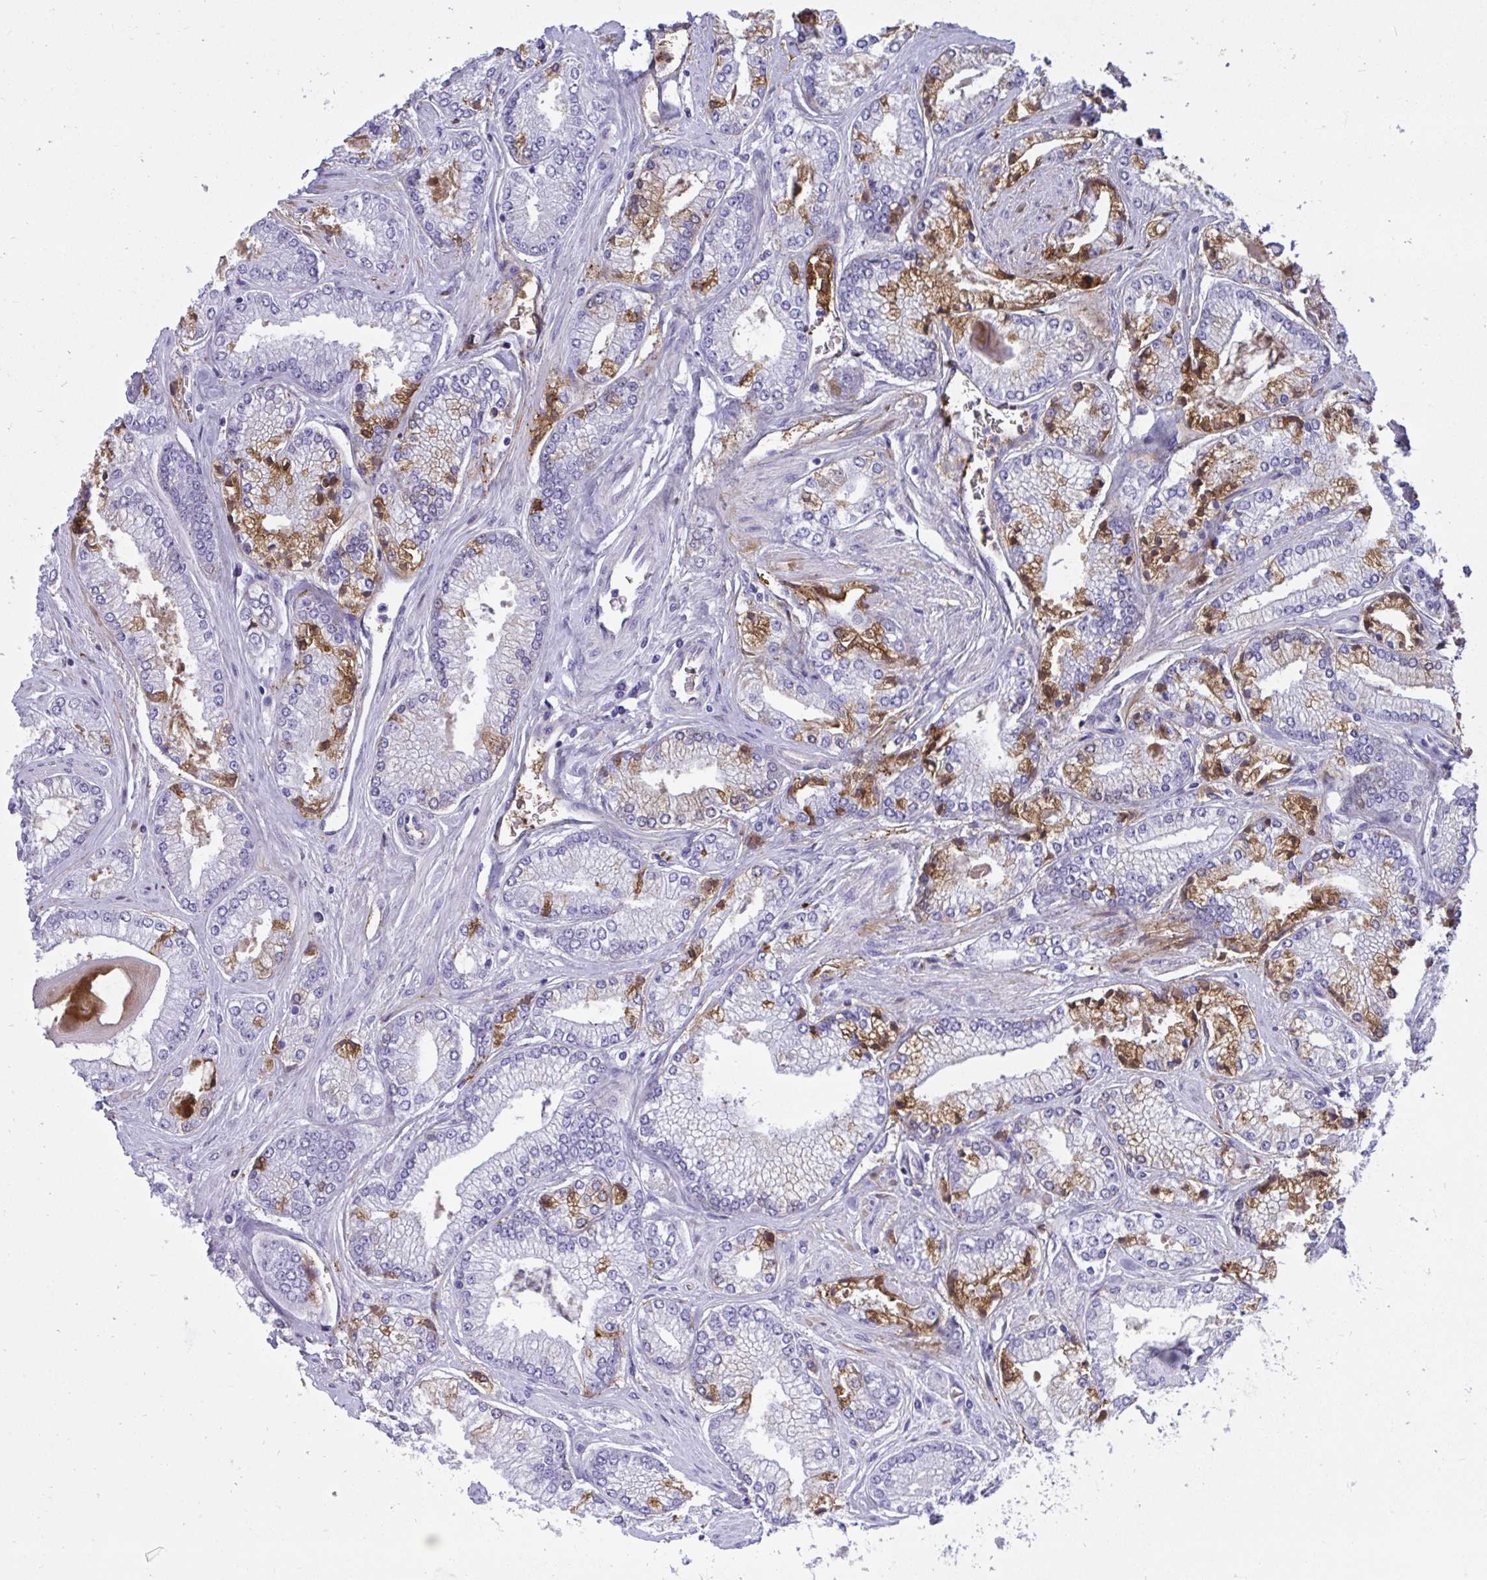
{"staining": {"intensity": "moderate", "quantity": "<25%", "location": "cytoplasmic/membranous"}, "tissue": "prostate cancer", "cell_type": "Tumor cells", "image_type": "cancer", "snomed": [{"axis": "morphology", "description": "Adenocarcinoma, Low grade"}, {"axis": "topography", "description": "Prostate"}], "caption": "A high-resolution photomicrograph shows immunohistochemistry staining of prostate cancer, which displays moderate cytoplasmic/membranous expression in about <25% of tumor cells.", "gene": "F2", "patient": {"sex": "male", "age": 67}}